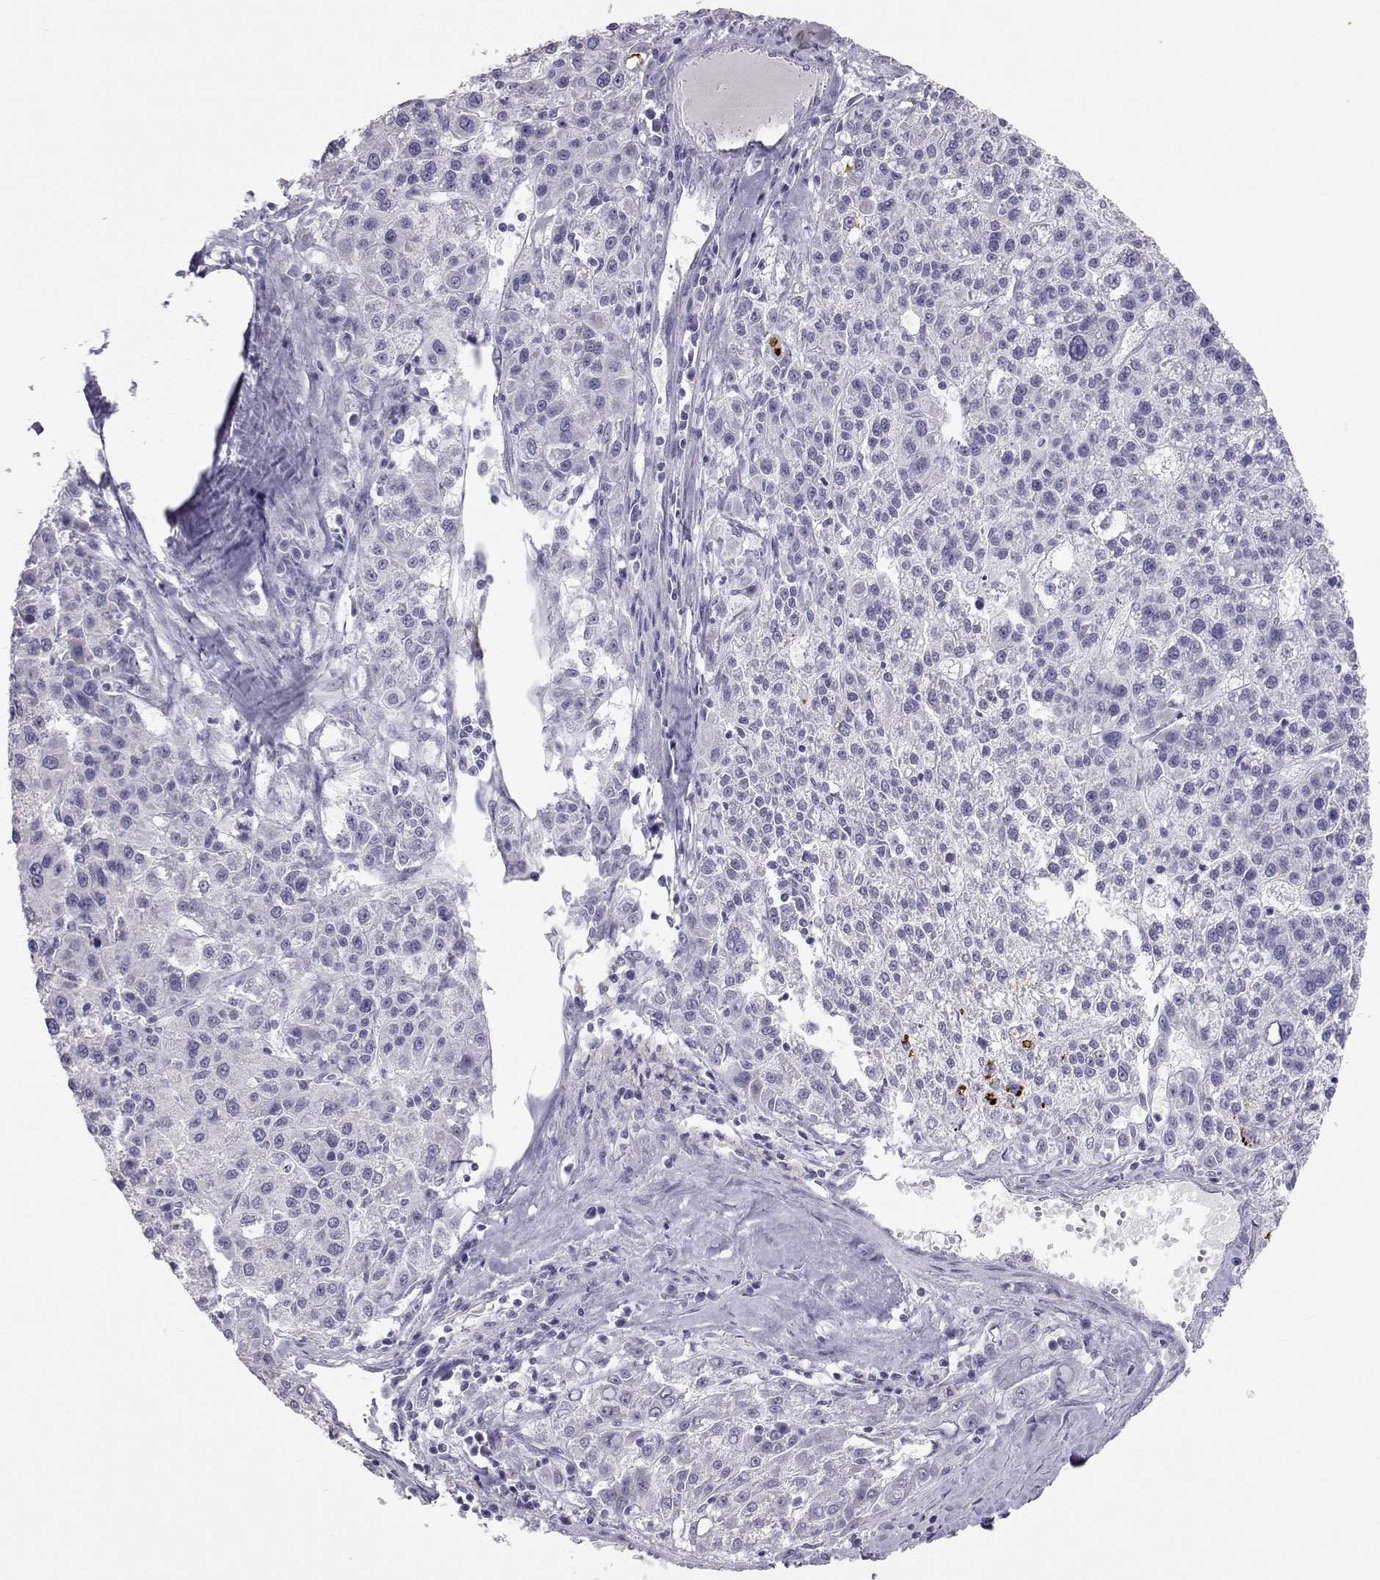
{"staining": {"intensity": "negative", "quantity": "none", "location": "none"}, "tissue": "liver cancer", "cell_type": "Tumor cells", "image_type": "cancer", "snomed": [{"axis": "morphology", "description": "Carcinoma, Hepatocellular, NOS"}, {"axis": "topography", "description": "Liver"}], "caption": "Immunohistochemical staining of liver cancer displays no significant expression in tumor cells.", "gene": "PMCH", "patient": {"sex": "female", "age": 58}}